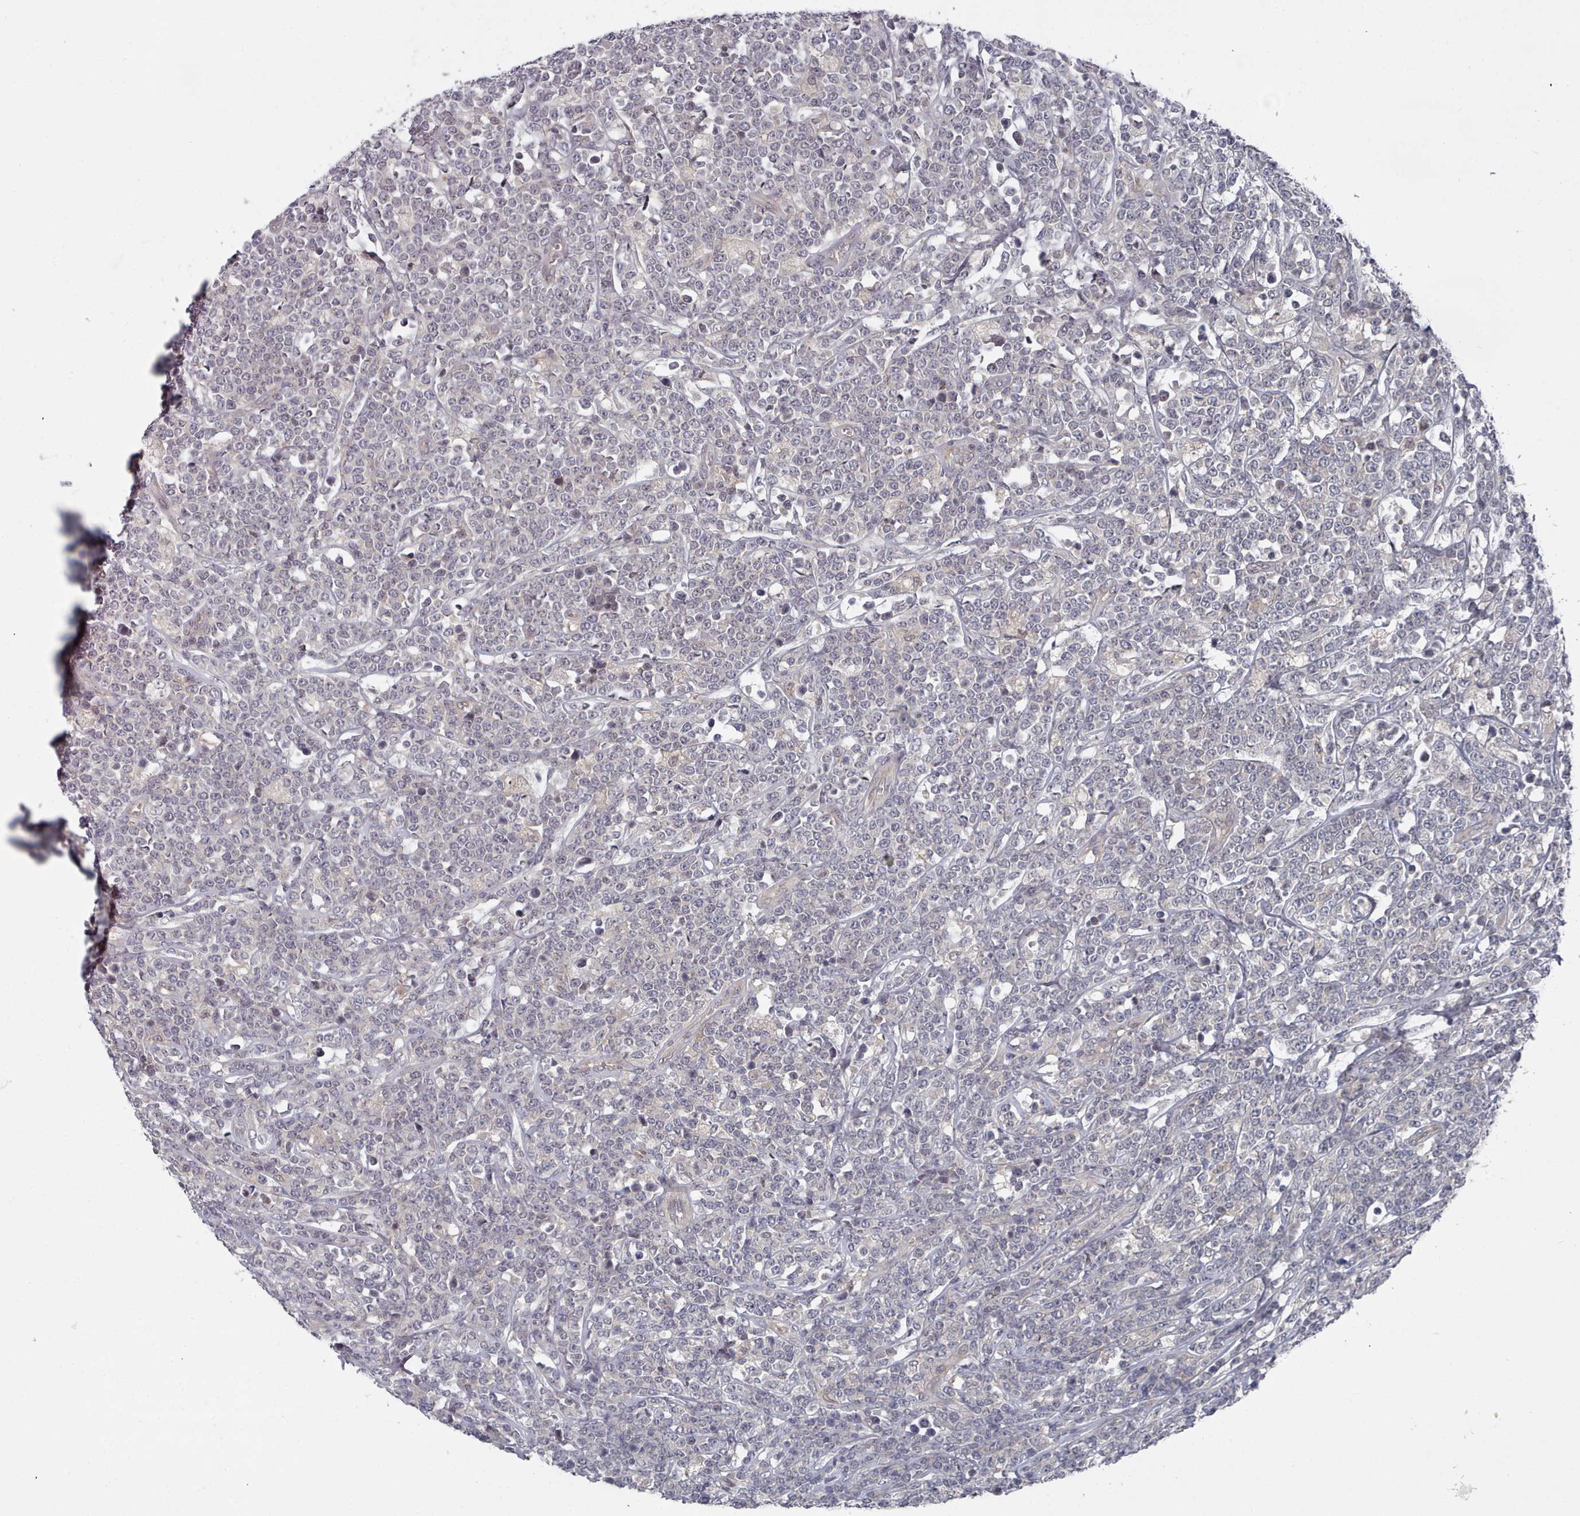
{"staining": {"intensity": "negative", "quantity": "none", "location": "none"}, "tissue": "lymphoma", "cell_type": "Tumor cells", "image_type": "cancer", "snomed": [{"axis": "morphology", "description": "Malignant lymphoma, non-Hodgkin's type, High grade"}, {"axis": "topography", "description": "Small intestine"}], "caption": "Immunohistochemistry micrograph of neoplastic tissue: human lymphoma stained with DAB displays no significant protein positivity in tumor cells. (DAB immunohistochemistry (IHC), high magnification).", "gene": "HYAL3", "patient": {"sex": "male", "age": 8}}